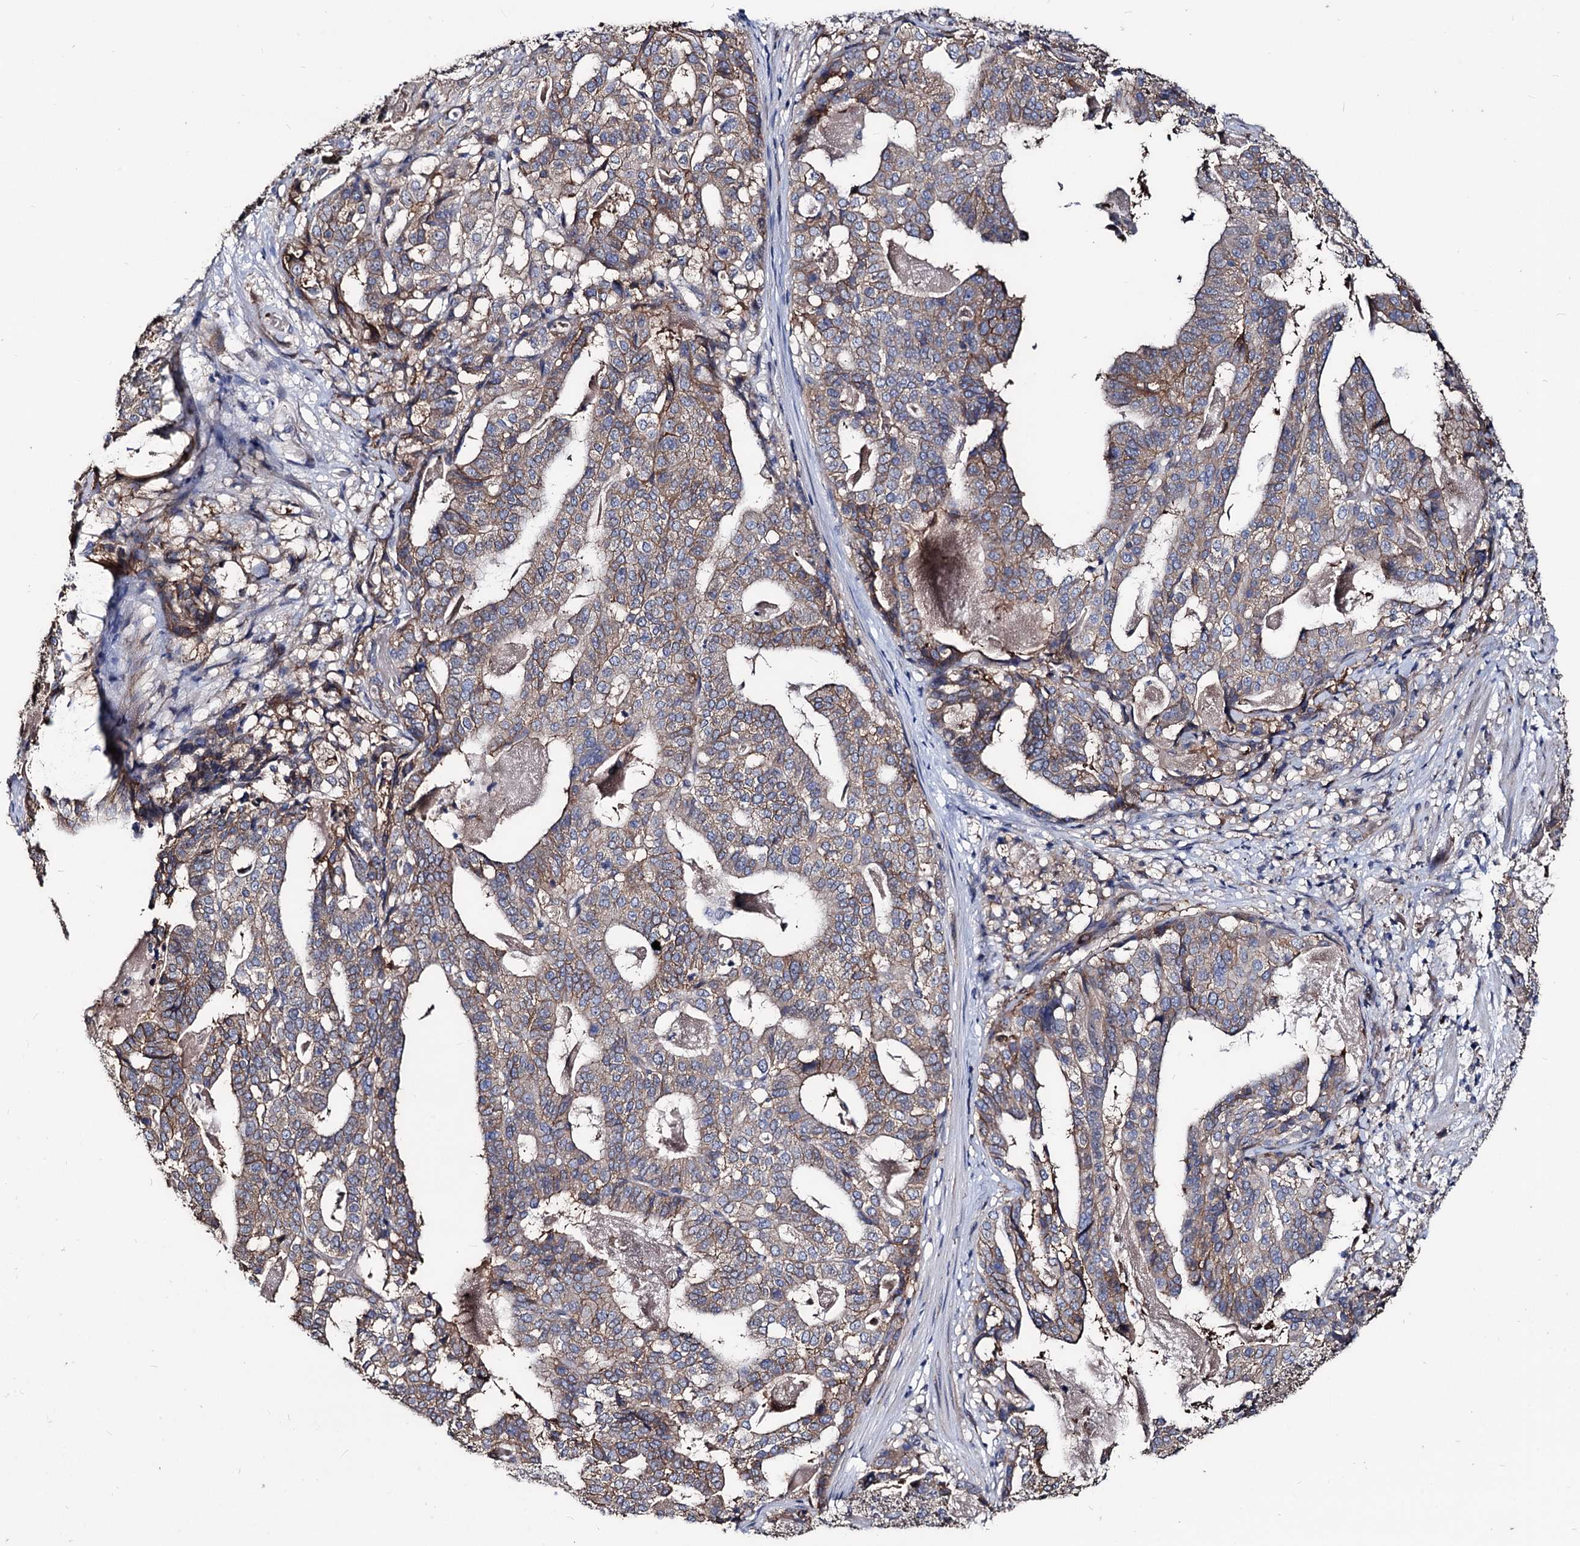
{"staining": {"intensity": "moderate", "quantity": "25%-75%", "location": "cytoplasmic/membranous"}, "tissue": "stomach cancer", "cell_type": "Tumor cells", "image_type": "cancer", "snomed": [{"axis": "morphology", "description": "Adenocarcinoma, NOS"}, {"axis": "topography", "description": "Stomach"}], "caption": "High-magnification brightfield microscopy of stomach cancer stained with DAB (3,3'-diaminobenzidine) (brown) and counterstained with hematoxylin (blue). tumor cells exhibit moderate cytoplasmic/membranous expression is appreciated in about25%-75% of cells. The staining was performed using DAB to visualize the protein expression in brown, while the nuclei were stained in blue with hematoxylin (Magnification: 20x).", "gene": "SMAGP", "patient": {"sex": "male", "age": 48}}